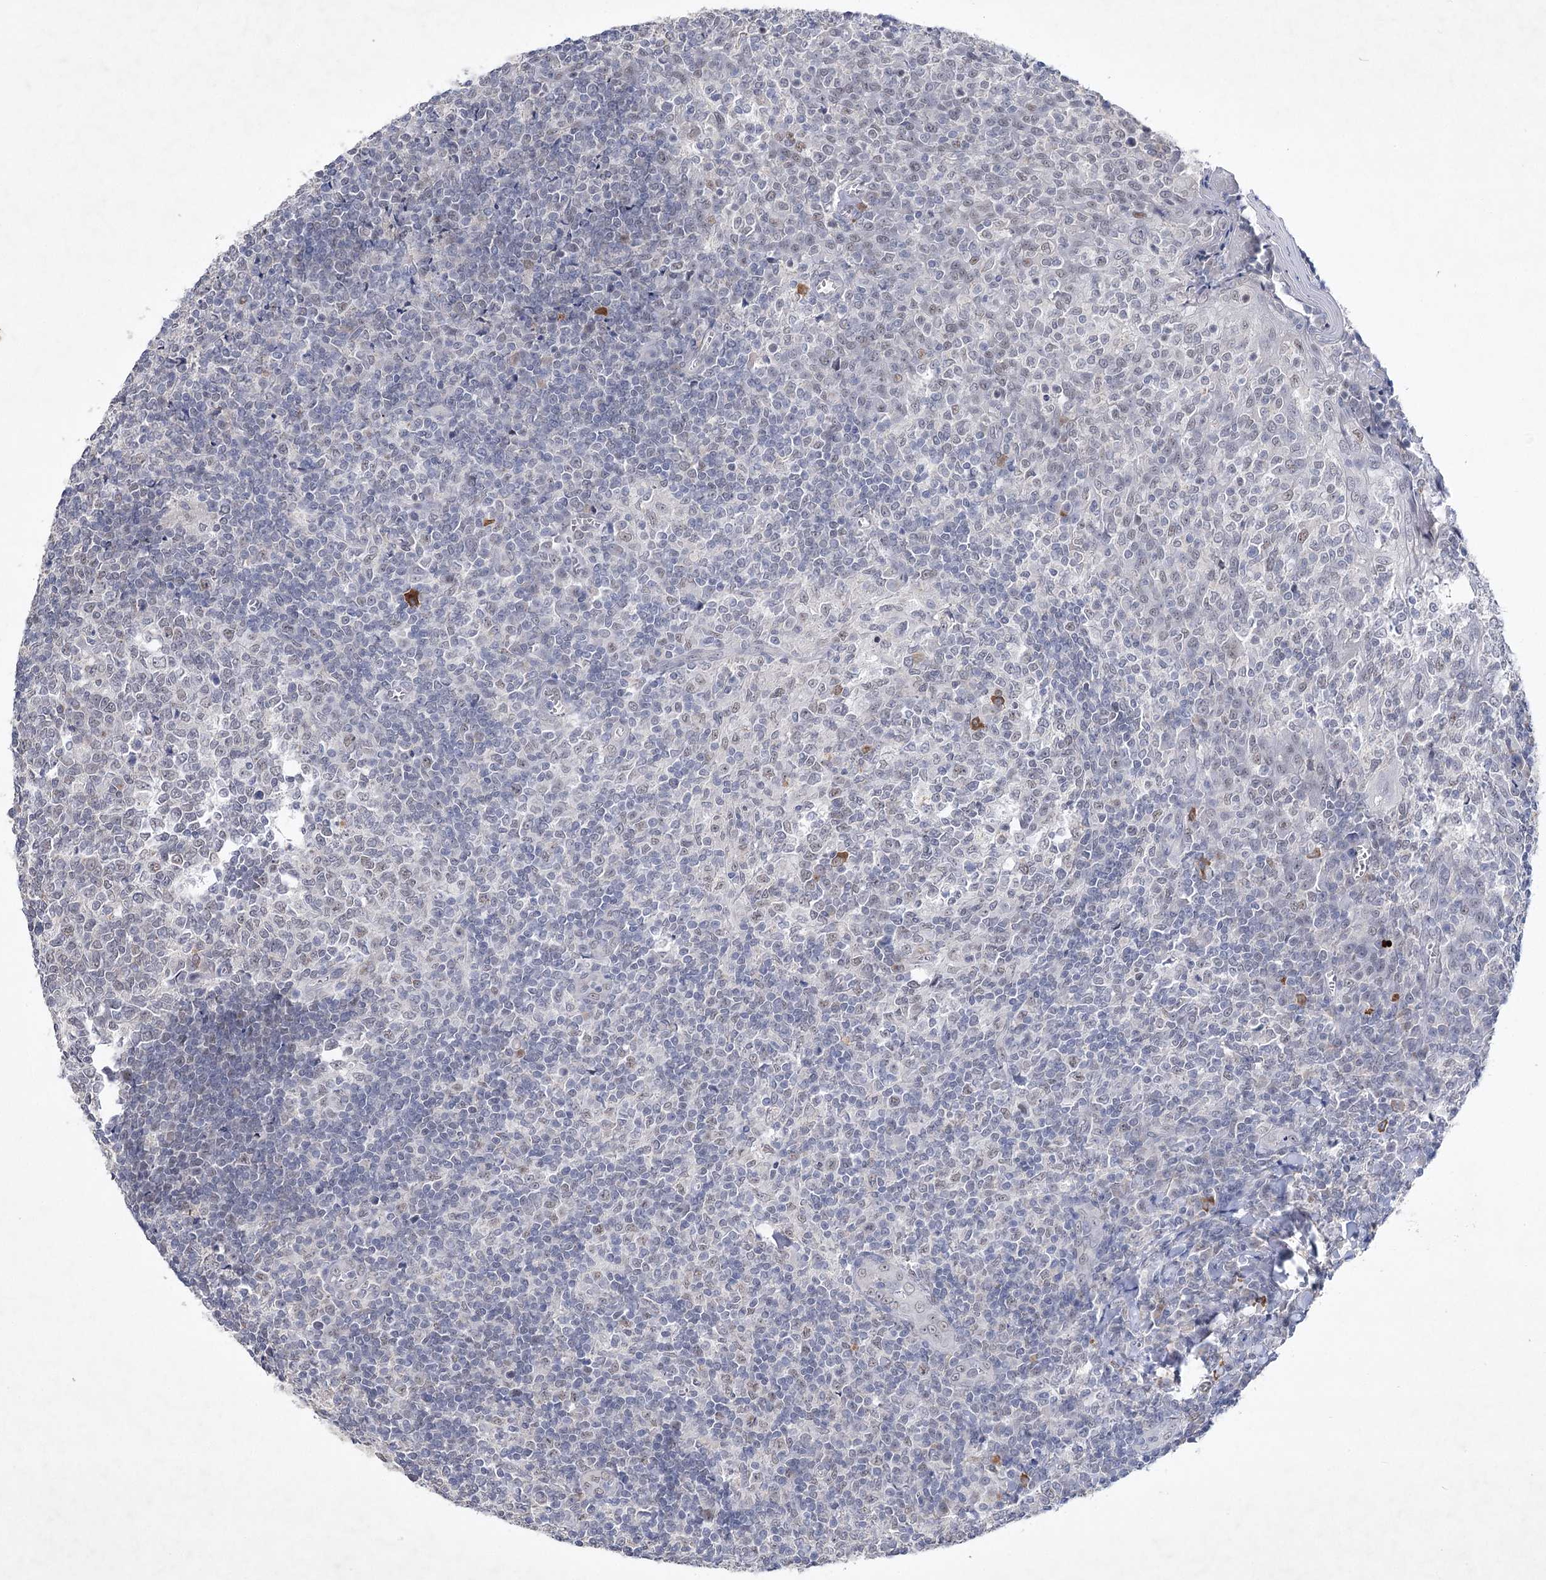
{"staining": {"intensity": "moderate", "quantity": "25%-75%", "location": "nuclear"}, "tissue": "tonsil", "cell_type": "Germinal center cells", "image_type": "normal", "snomed": [{"axis": "morphology", "description": "Normal tissue, NOS"}, {"axis": "topography", "description": "Tonsil"}], "caption": "Protein analysis of unremarkable tonsil demonstrates moderate nuclear expression in approximately 25%-75% of germinal center cells. The protein of interest is shown in brown color, while the nuclei are stained blue.", "gene": "ENSG00000275740", "patient": {"sex": "female", "age": 19}}